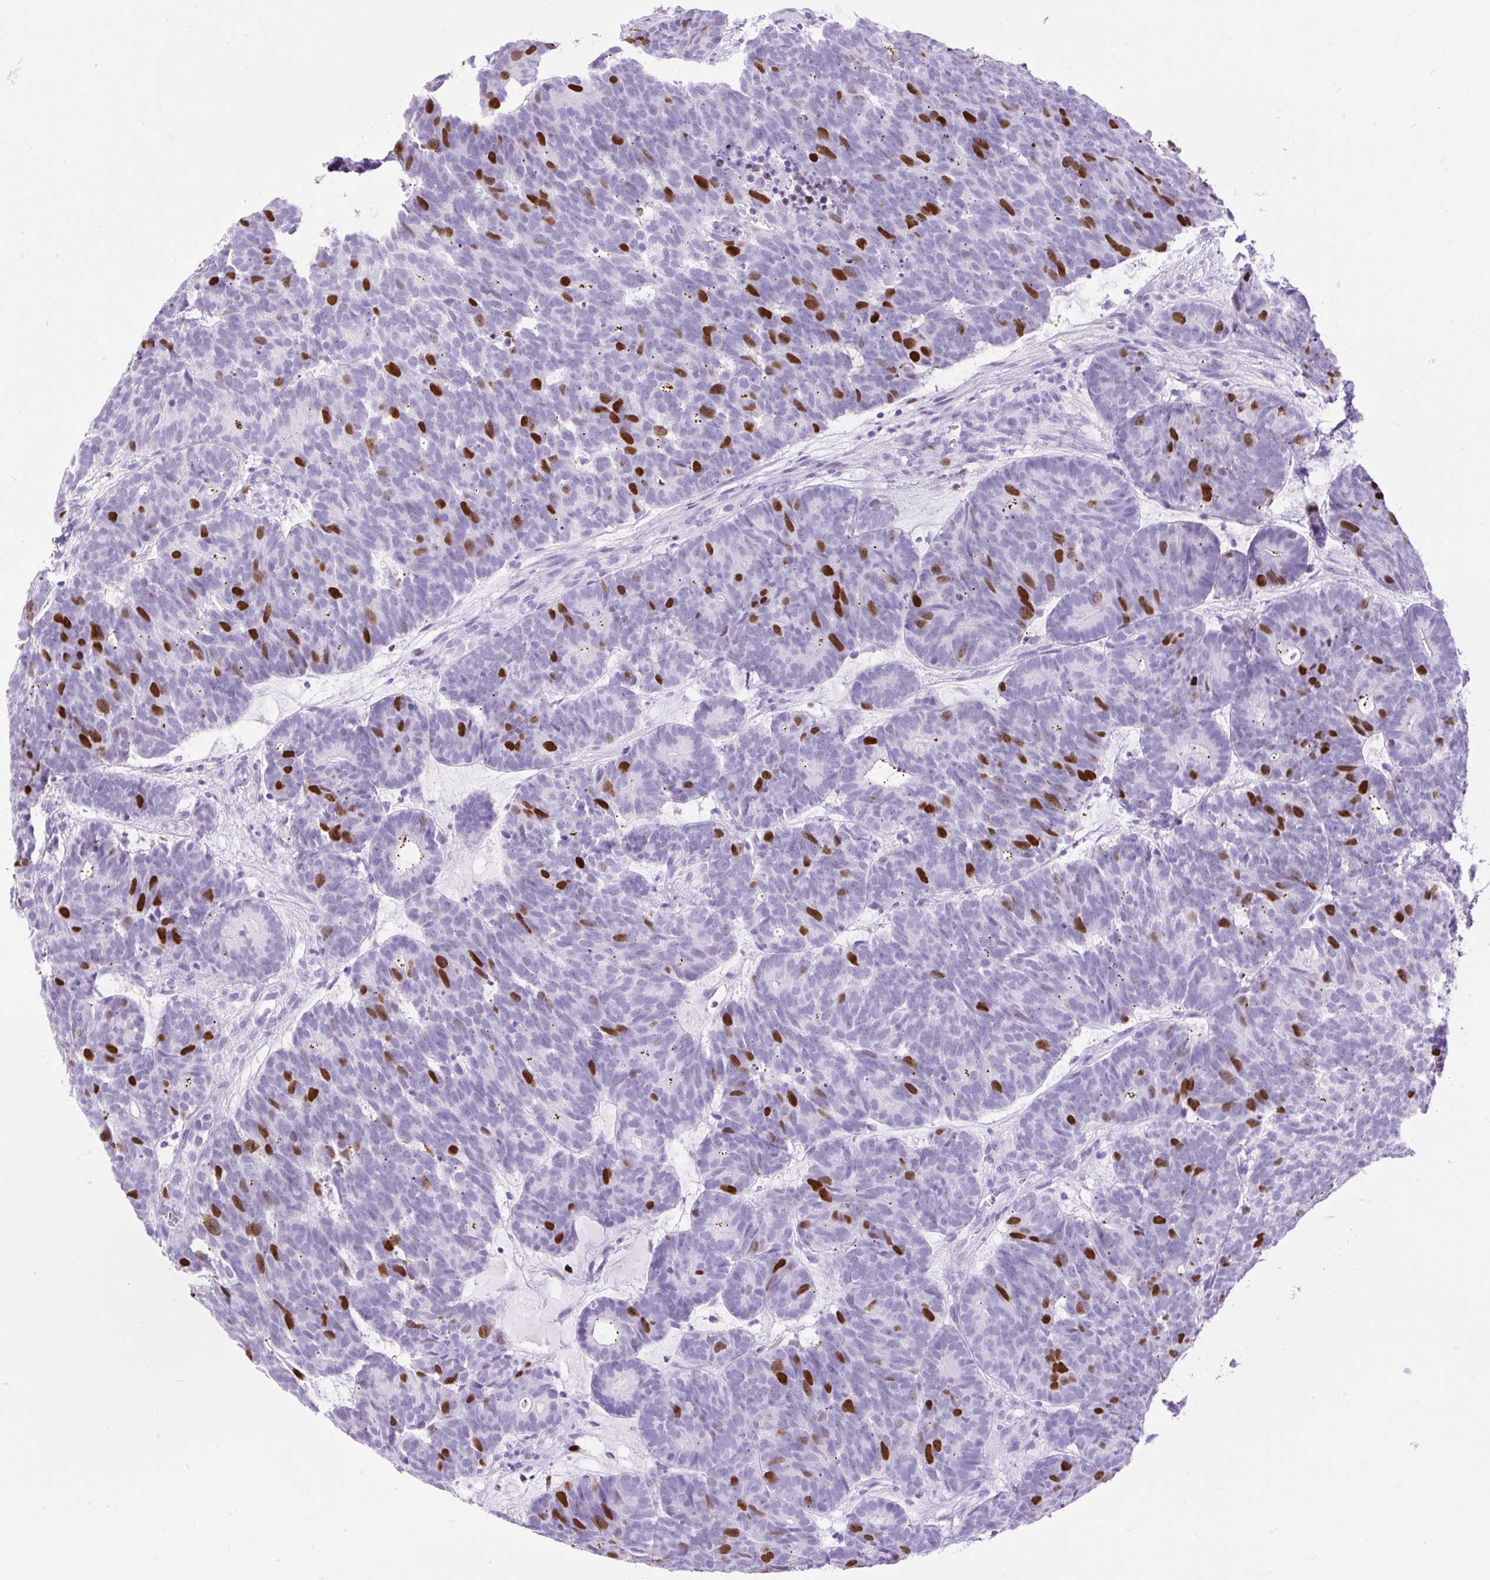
{"staining": {"intensity": "strong", "quantity": "<25%", "location": "nuclear"}, "tissue": "head and neck cancer", "cell_type": "Tumor cells", "image_type": "cancer", "snomed": [{"axis": "morphology", "description": "Adenocarcinoma, NOS"}, {"axis": "topography", "description": "Head-Neck"}], "caption": "Protein staining exhibits strong nuclear positivity in approximately <25% of tumor cells in head and neck adenocarcinoma.", "gene": "RACGAP1", "patient": {"sex": "female", "age": 81}}